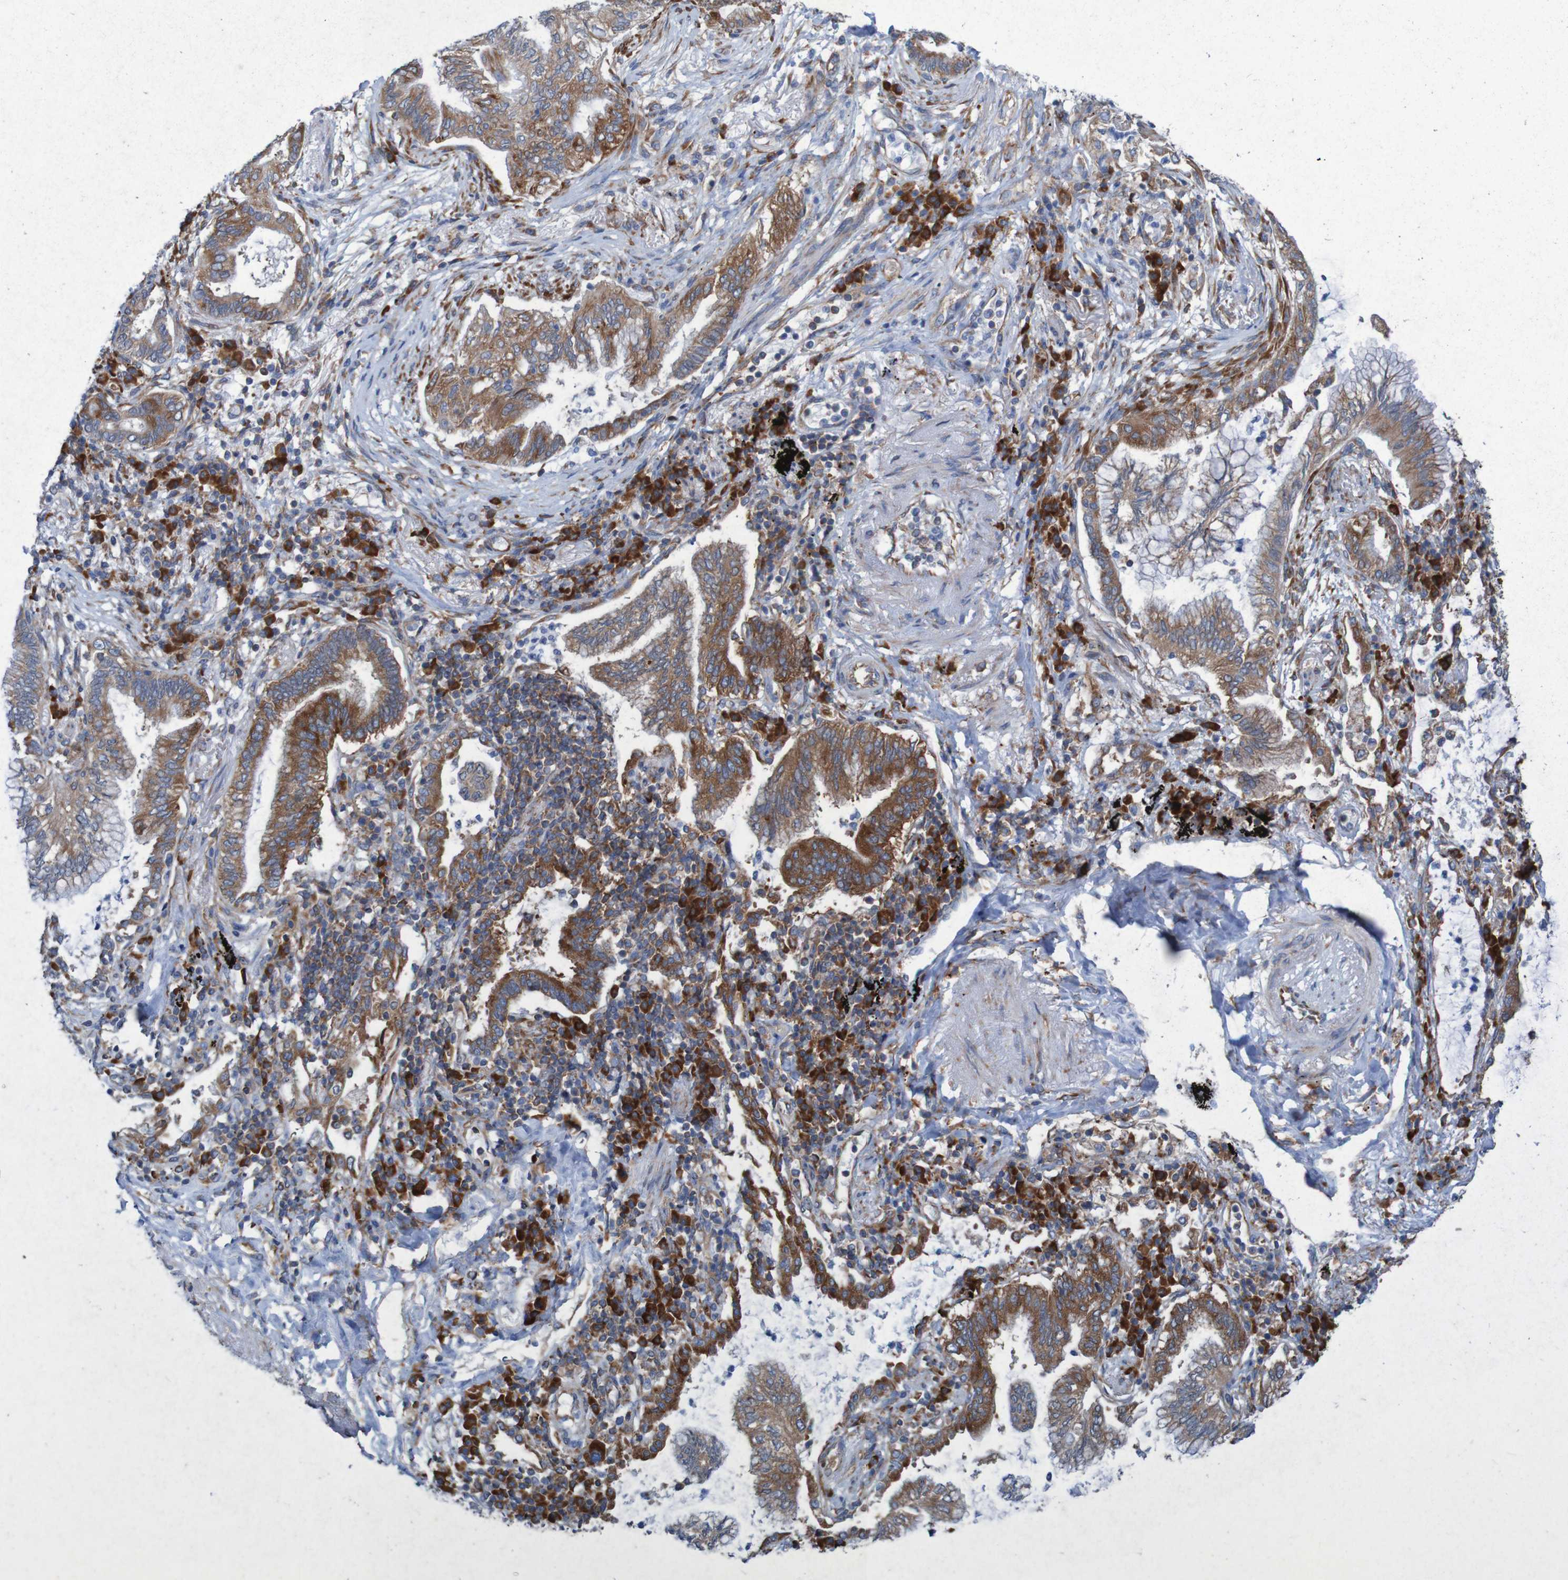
{"staining": {"intensity": "moderate", "quantity": ">75%", "location": "cytoplasmic/membranous"}, "tissue": "lung cancer", "cell_type": "Tumor cells", "image_type": "cancer", "snomed": [{"axis": "morphology", "description": "Normal tissue, NOS"}, {"axis": "morphology", "description": "Adenocarcinoma, NOS"}, {"axis": "topography", "description": "Bronchus"}, {"axis": "topography", "description": "Lung"}], "caption": "IHC (DAB (3,3'-diaminobenzidine)) staining of lung adenocarcinoma reveals moderate cytoplasmic/membranous protein positivity in approximately >75% of tumor cells.", "gene": "RPL10", "patient": {"sex": "female", "age": 70}}